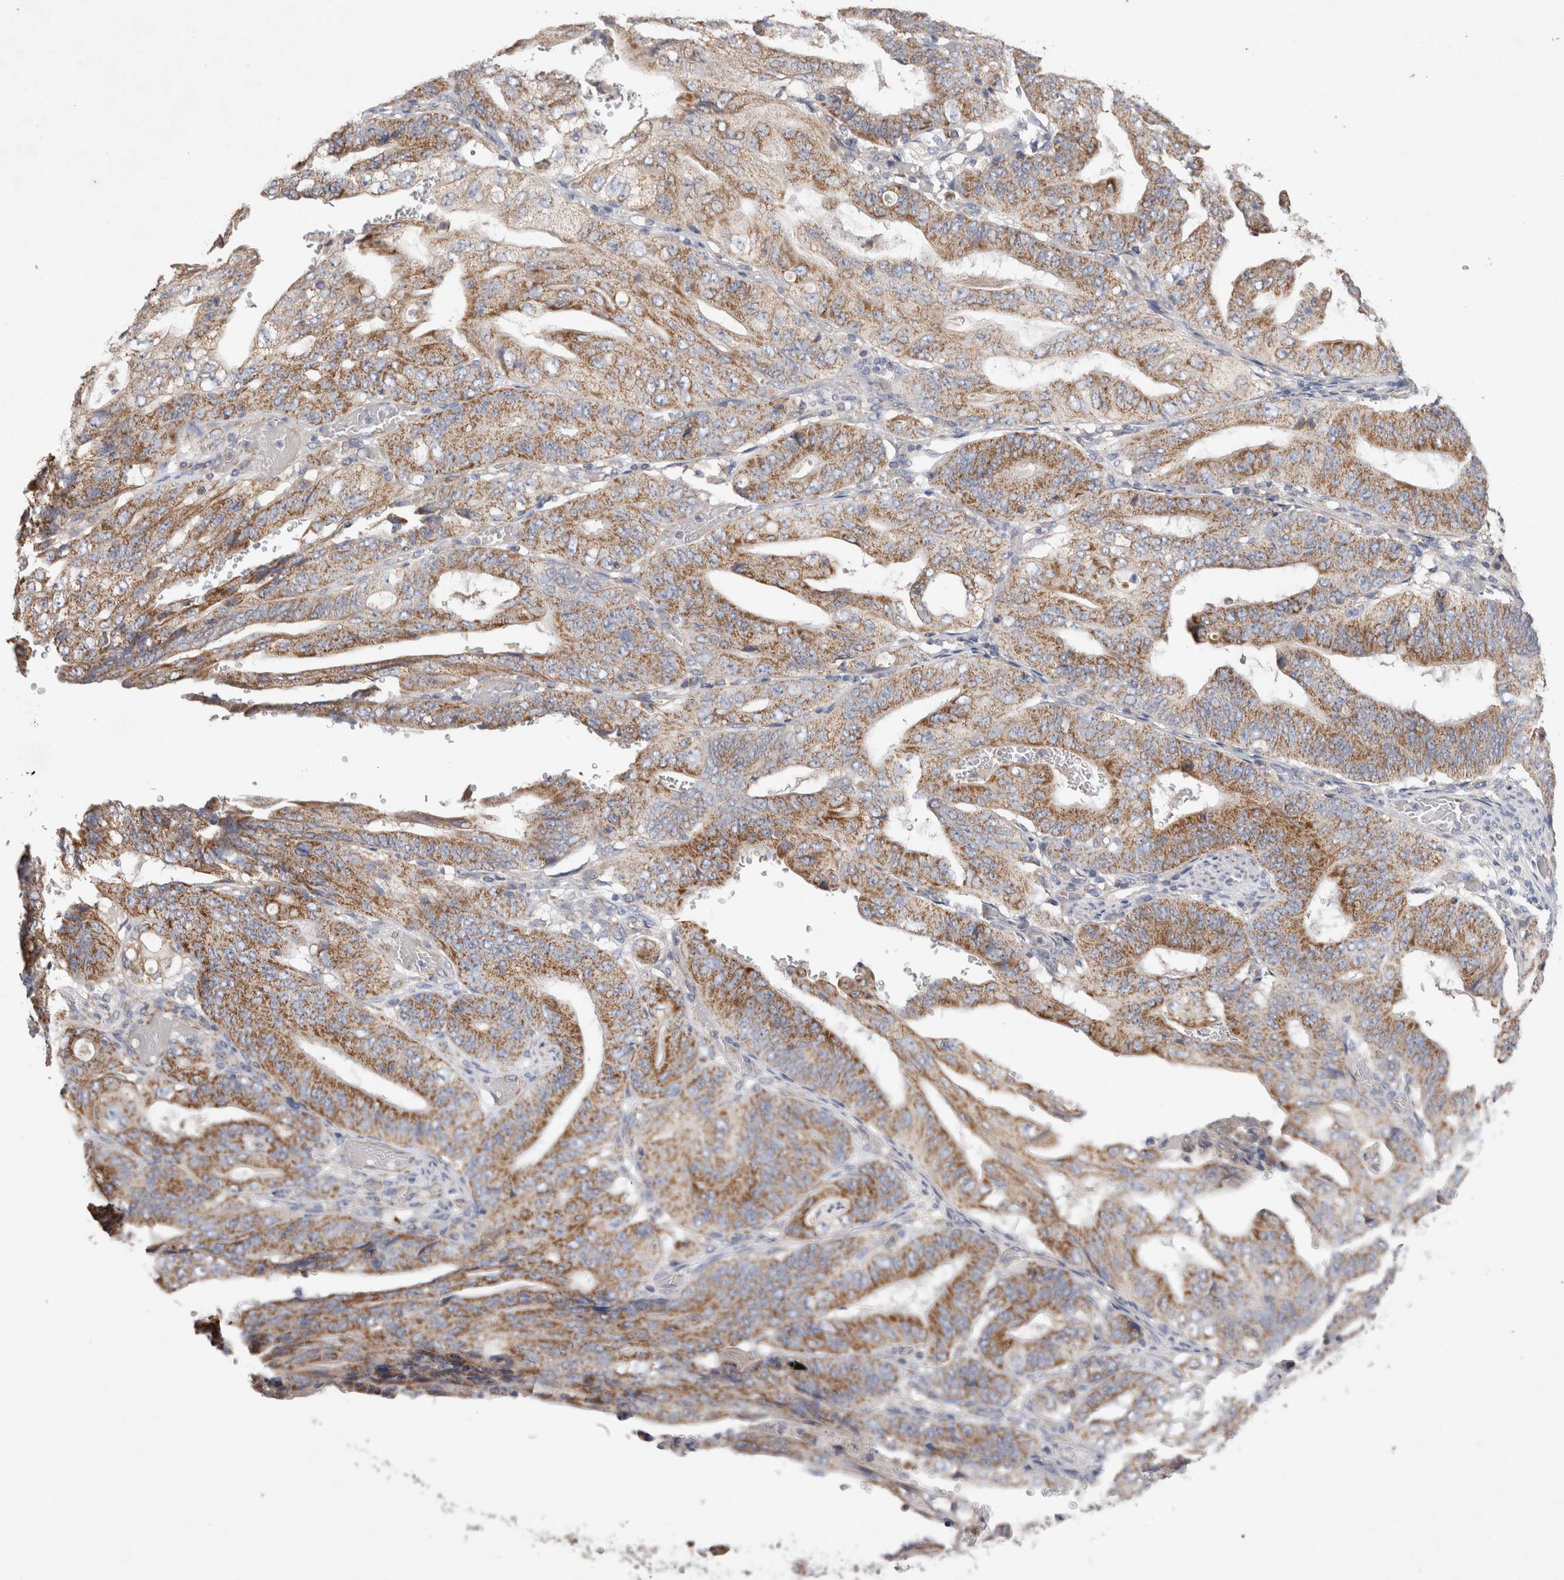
{"staining": {"intensity": "moderate", "quantity": ">75%", "location": "cytoplasmic/membranous"}, "tissue": "stomach cancer", "cell_type": "Tumor cells", "image_type": "cancer", "snomed": [{"axis": "morphology", "description": "Adenocarcinoma, NOS"}, {"axis": "topography", "description": "Stomach"}], "caption": "Immunohistochemistry (DAB (3,3'-diaminobenzidine)) staining of human stomach cancer (adenocarcinoma) reveals moderate cytoplasmic/membranous protein positivity in approximately >75% of tumor cells.", "gene": "IARS2", "patient": {"sex": "female", "age": 73}}